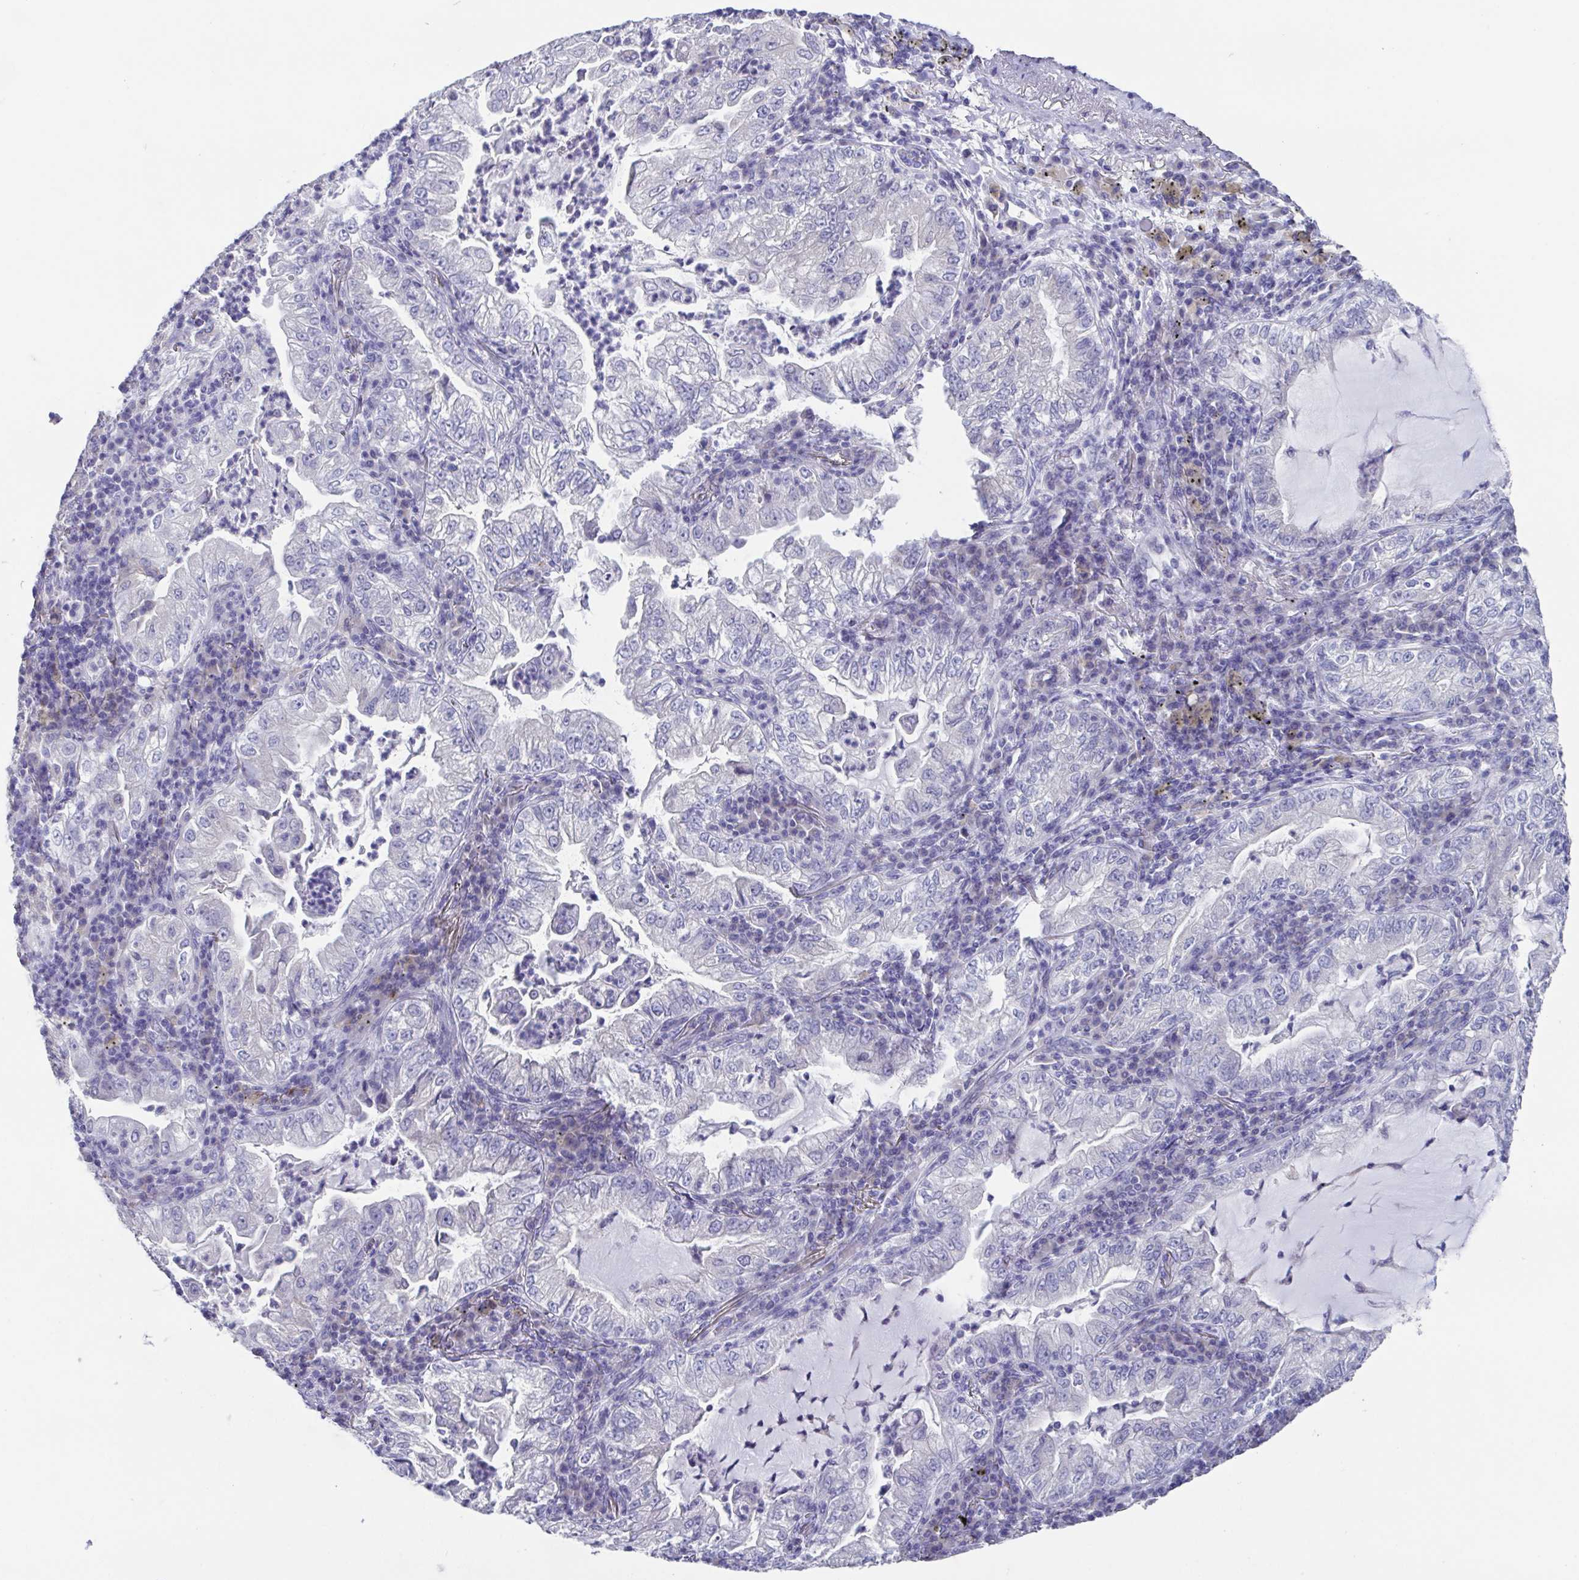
{"staining": {"intensity": "negative", "quantity": "none", "location": "none"}, "tissue": "lung cancer", "cell_type": "Tumor cells", "image_type": "cancer", "snomed": [{"axis": "morphology", "description": "Adenocarcinoma, NOS"}, {"axis": "topography", "description": "Lung"}], "caption": "Immunohistochemistry (IHC) micrograph of neoplastic tissue: lung cancer (adenocarcinoma) stained with DAB (3,3'-diaminobenzidine) shows no significant protein staining in tumor cells. (DAB immunohistochemistry (IHC) with hematoxylin counter stain).", "gene": "RDH11", "patient": {"sex": "female", "age": 73}}